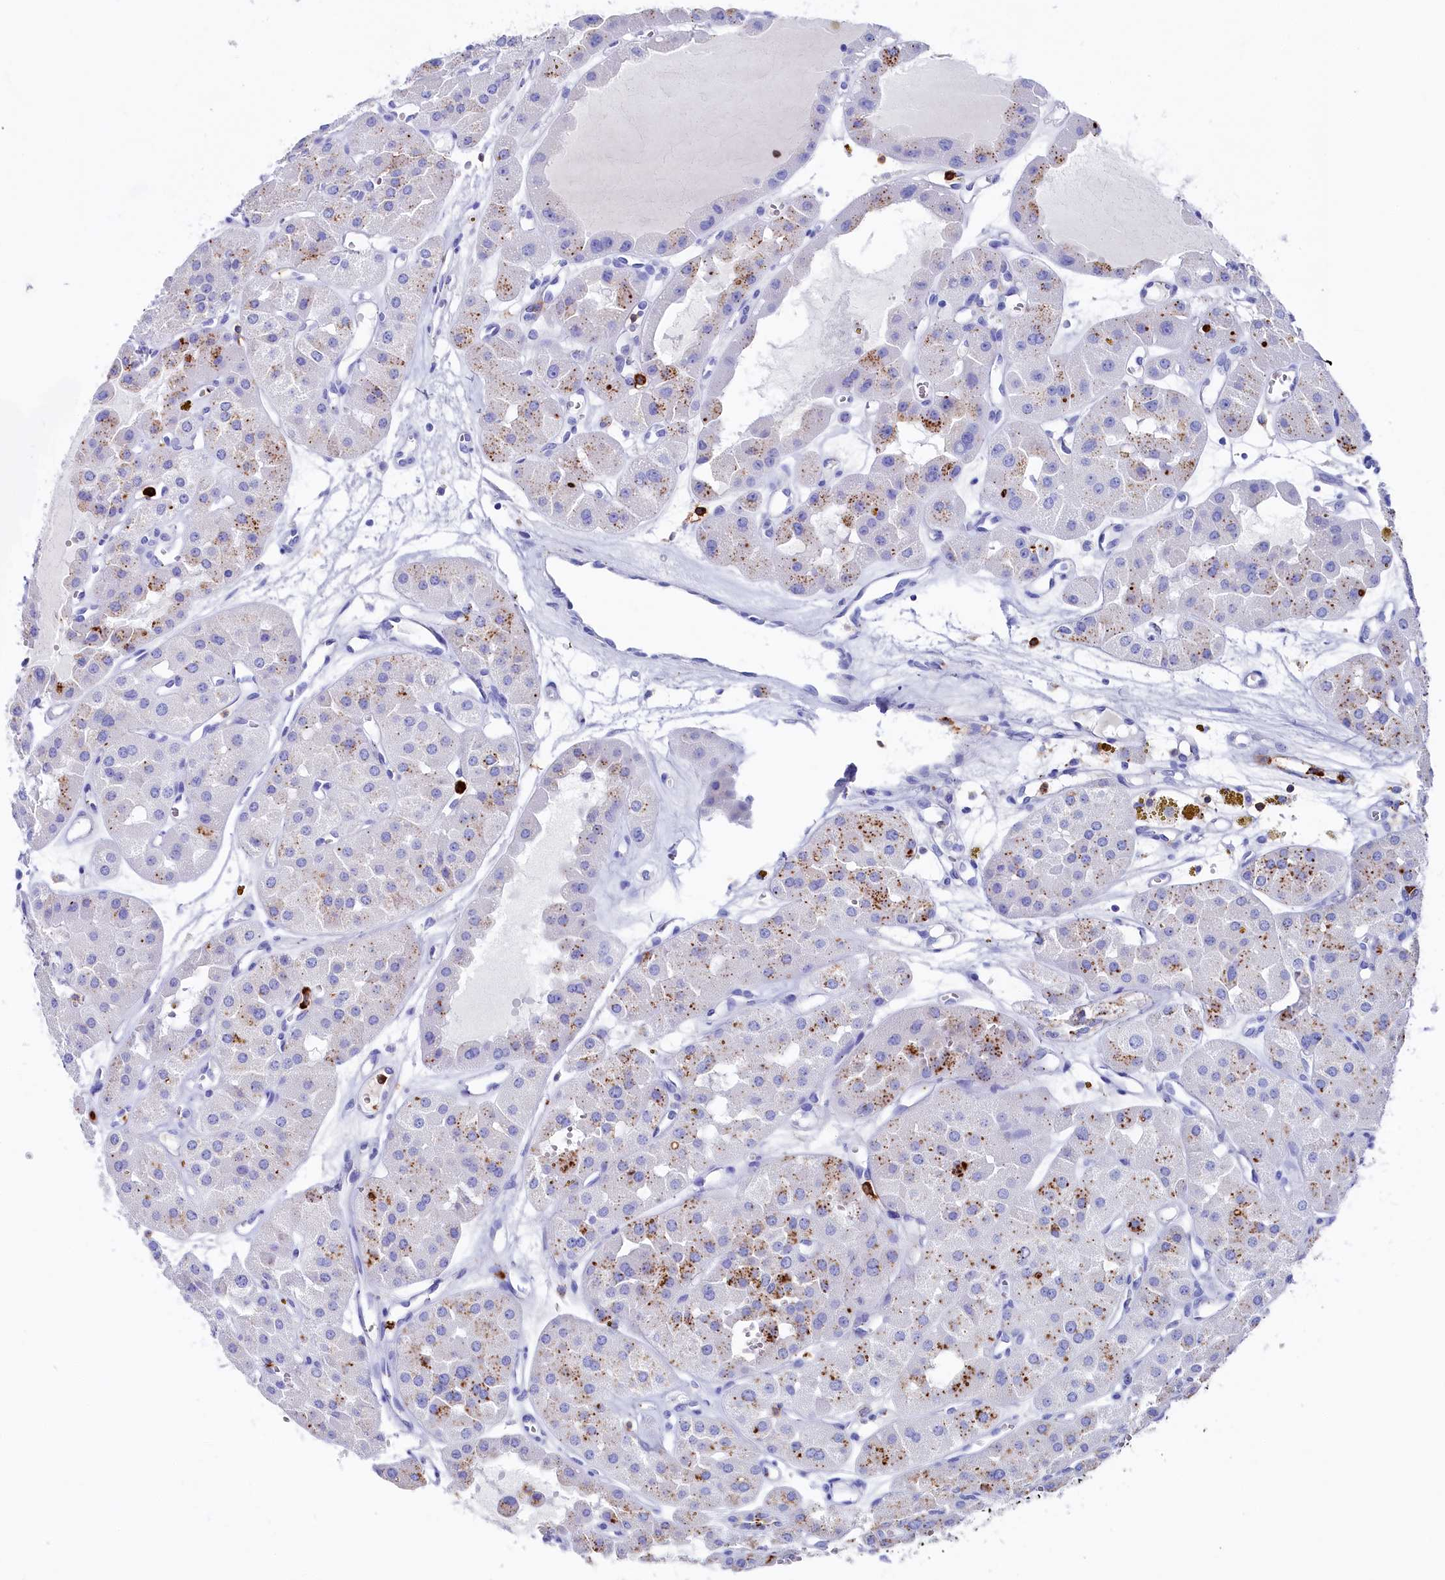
{"staining": {"intensity": "strong", "quantity": "<25%", "location": "cytoplasmic/membranous"}, "tissue": "renal cancer", "cell_type": "Tumor cells", "image_type": "cancer", "snomed": [{"axis": "morphology", "description": "Carcinoma, NOS"}, {"axis": "topography", "description": "Kidney"}], "caption": "This is a histology image of immunohistochemistry staining of renal cancer, which shows strong positivity in the cytoplasmic/membranous of tumor cells.", "gene": "PLAC8", "patient": {"sex": "female", "age": 75}}